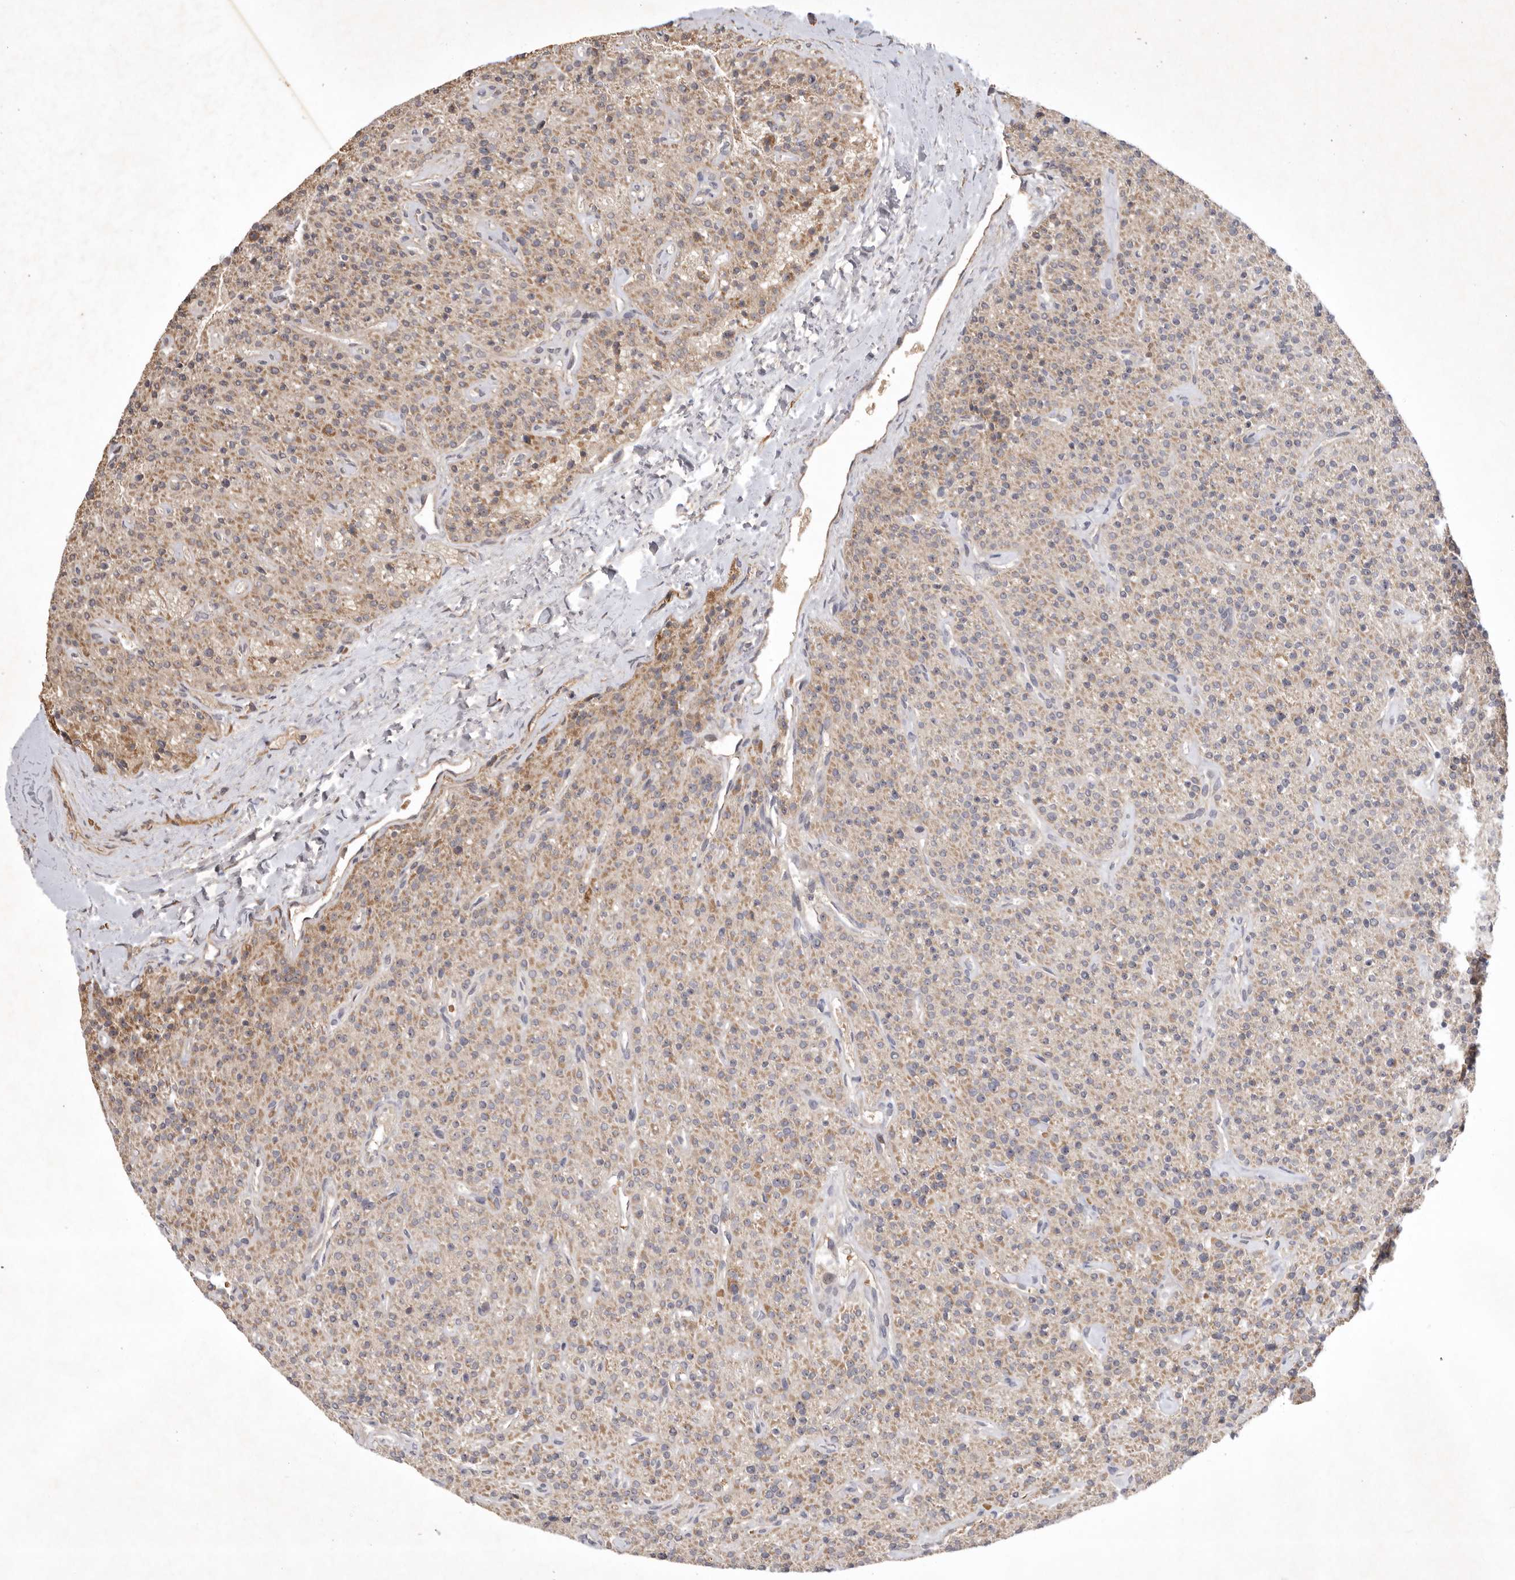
{"staining": {"intensity": "moderate", "quantity": ">75%", "location": "cytoplasmic/membranous"}, "tissue": "parathyroid gland", "cell_type": "Glandular cells", "image_type": "normal", "snomed": [{"axis": "morphology", "description": "Normal tissue, NOS"}, {"axis": "topography", "description": "Parathyroid gland"}], "caption": "A photomicrograph of human parathyroid gland stained for a protein shows moderate cytoplasmic/membranous brown staining in glandular cells. (Brightfield microscopy of DAB IHC at high magnification).", "gene": "KIF2B", "patient": {"sex": "male", "age": 46}}